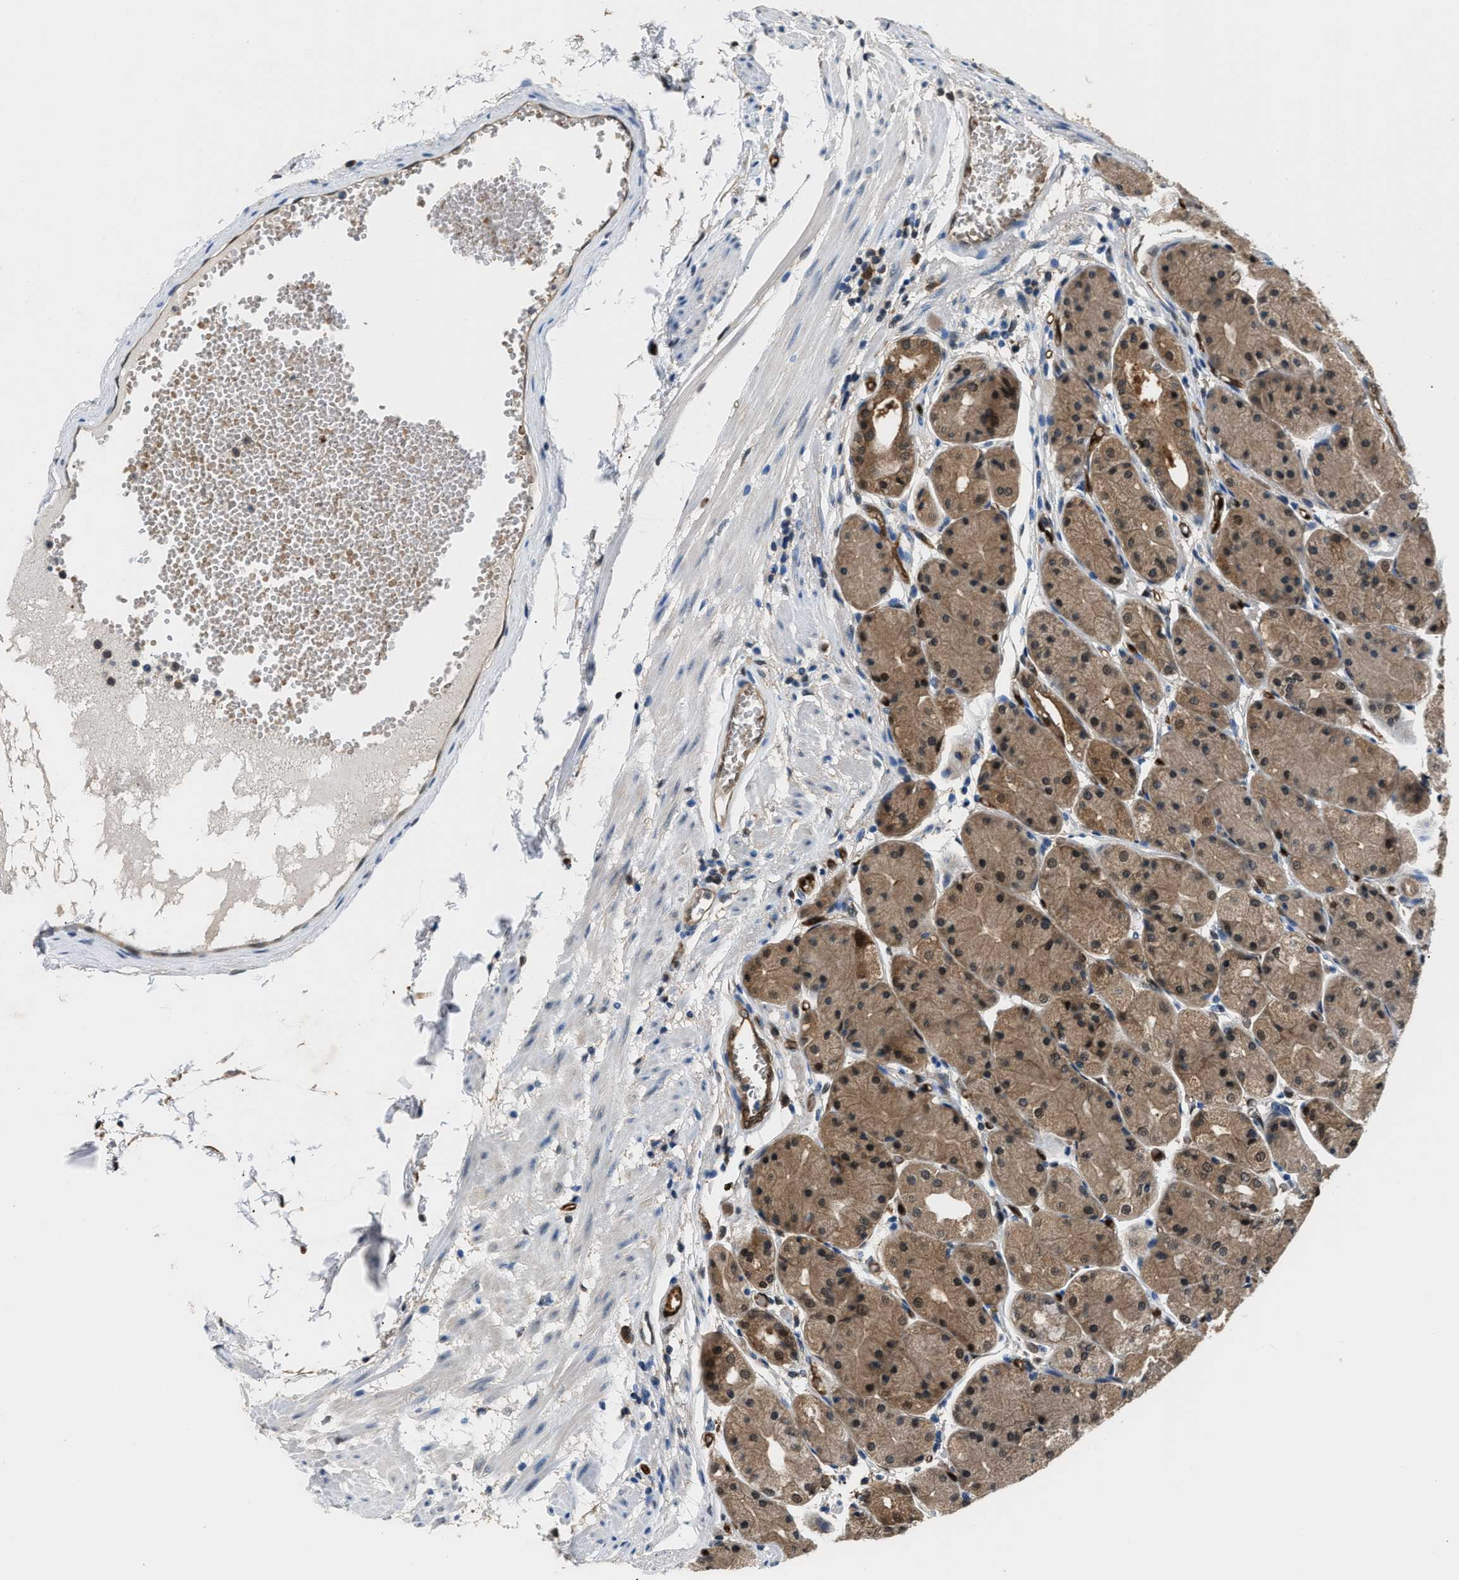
{"staining": {"intensity": "moderate", "quantity": ">75%", "location": "cytoplasmic/membranous"}, "tissue": "stomach", "cell_type": "Glandular cells", "image_type": "normal", "snomed": [{"axis": "morphology", "description": "Normal tissue, NOS"}, {"axis": "topography", "description": "Stomach, upper"}], "caption": "This image displays normal stomach stained with immunohistochemistry to label a protein in brown. The cytoplasmic/membranous of glandular cells show moderate positivity for the protein. Nuclei are counter-stained blue.", "gene": "PPA1", "patient": {"sex": "male", "age": 72}}